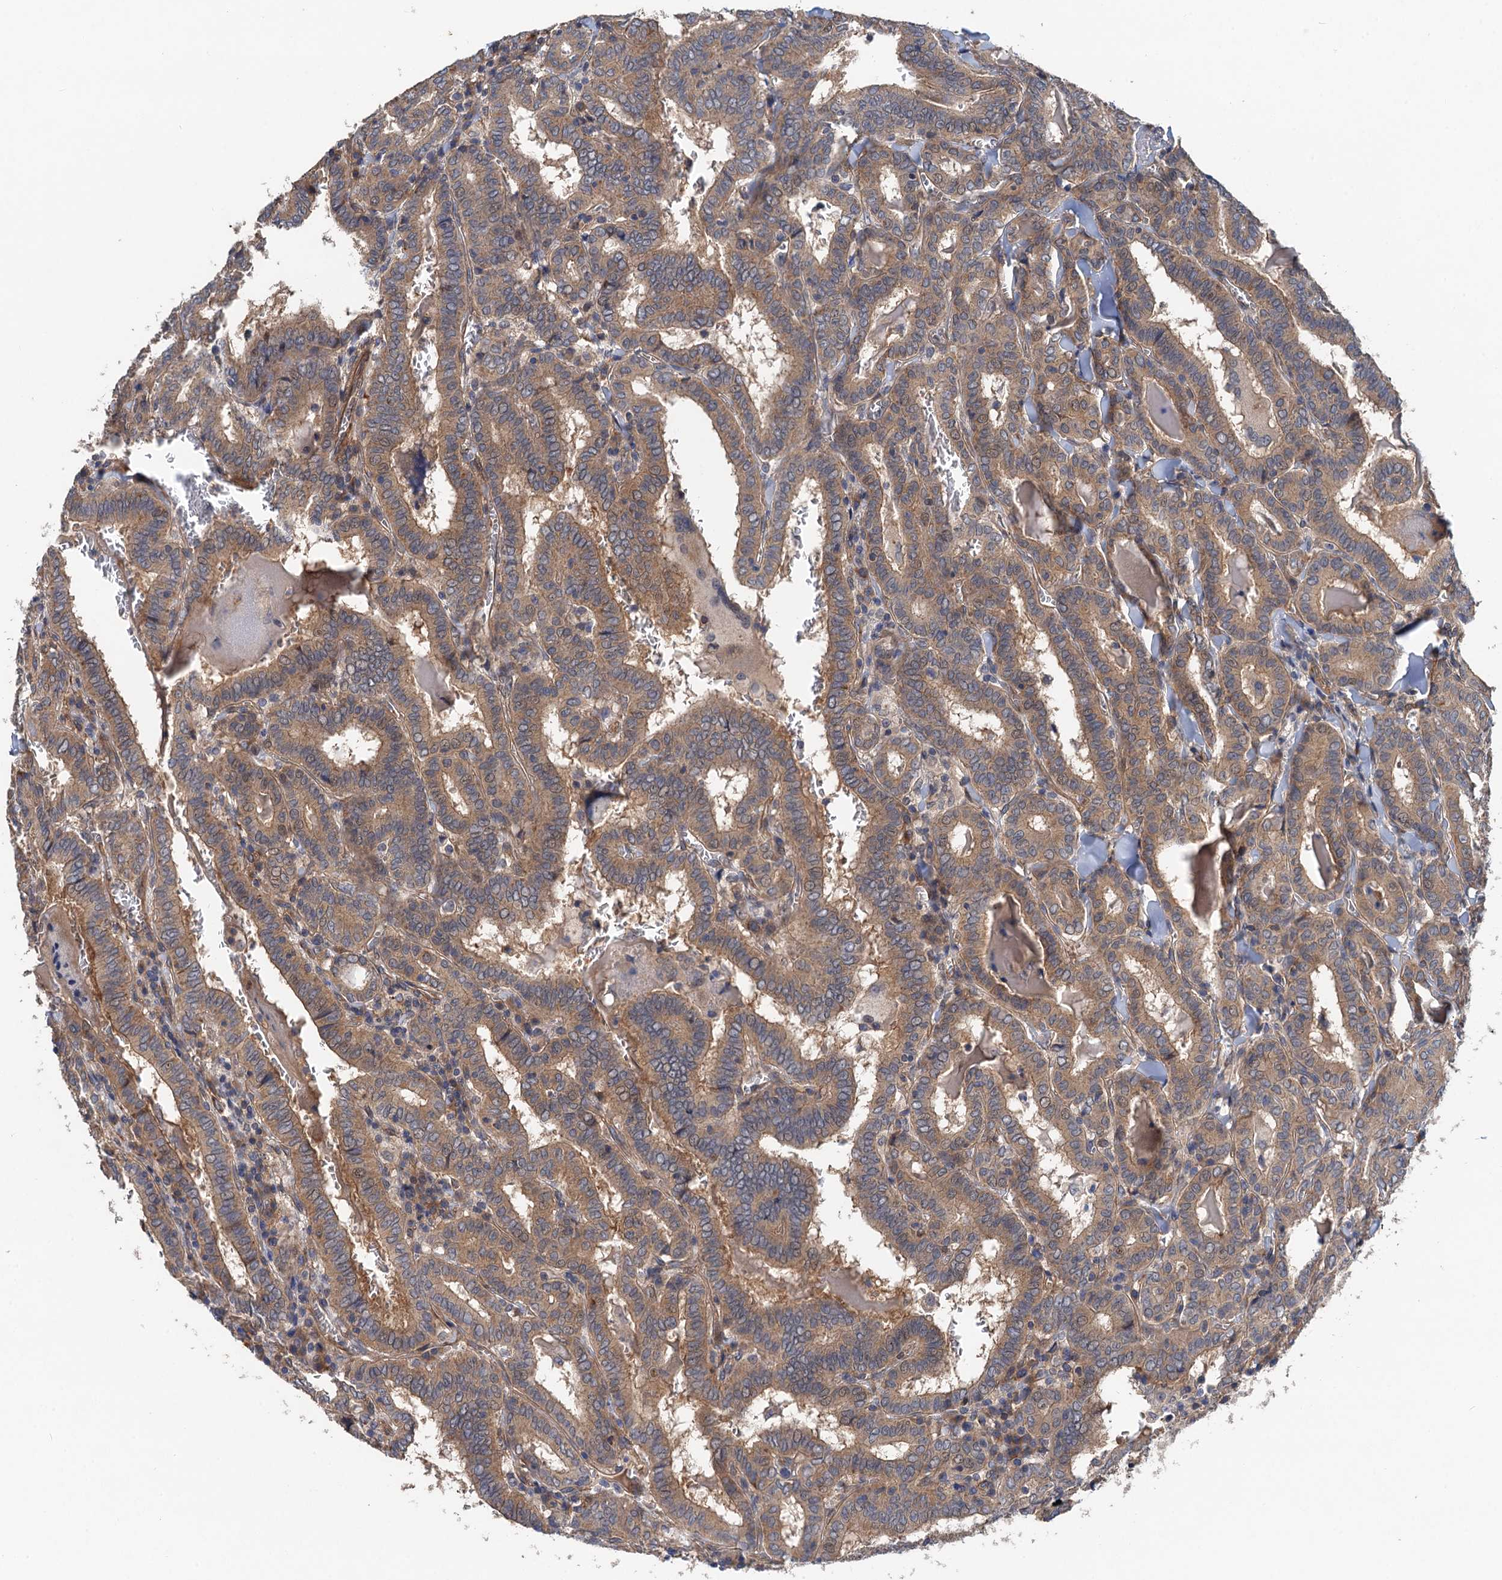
{"staining": {"intensity": "moderate", "quantity": ">75%", "location": "cytoplasmic/membranous"}, "tissue": "thyroid cancer", "cell_type": "Tumor cells", "image_type": "cancer", "snomed": [{"axis": "morphology", "description": "Papillary adenocarcinoma, NOS"}, {"axis": "topography", "description": "Thyroid gland"}], "caption": "IHC histopathology image of neoplastic tissue: thyroid cancer stained using IHC exhibits medium levels of moderate protein expression localized specifically in the cytoplasmic/membranous of tumor cells, appearing as a cytoplasmic/membranous brown color.", "gene": "PJA2", "patient": {"sex": "female", "age": 72}}